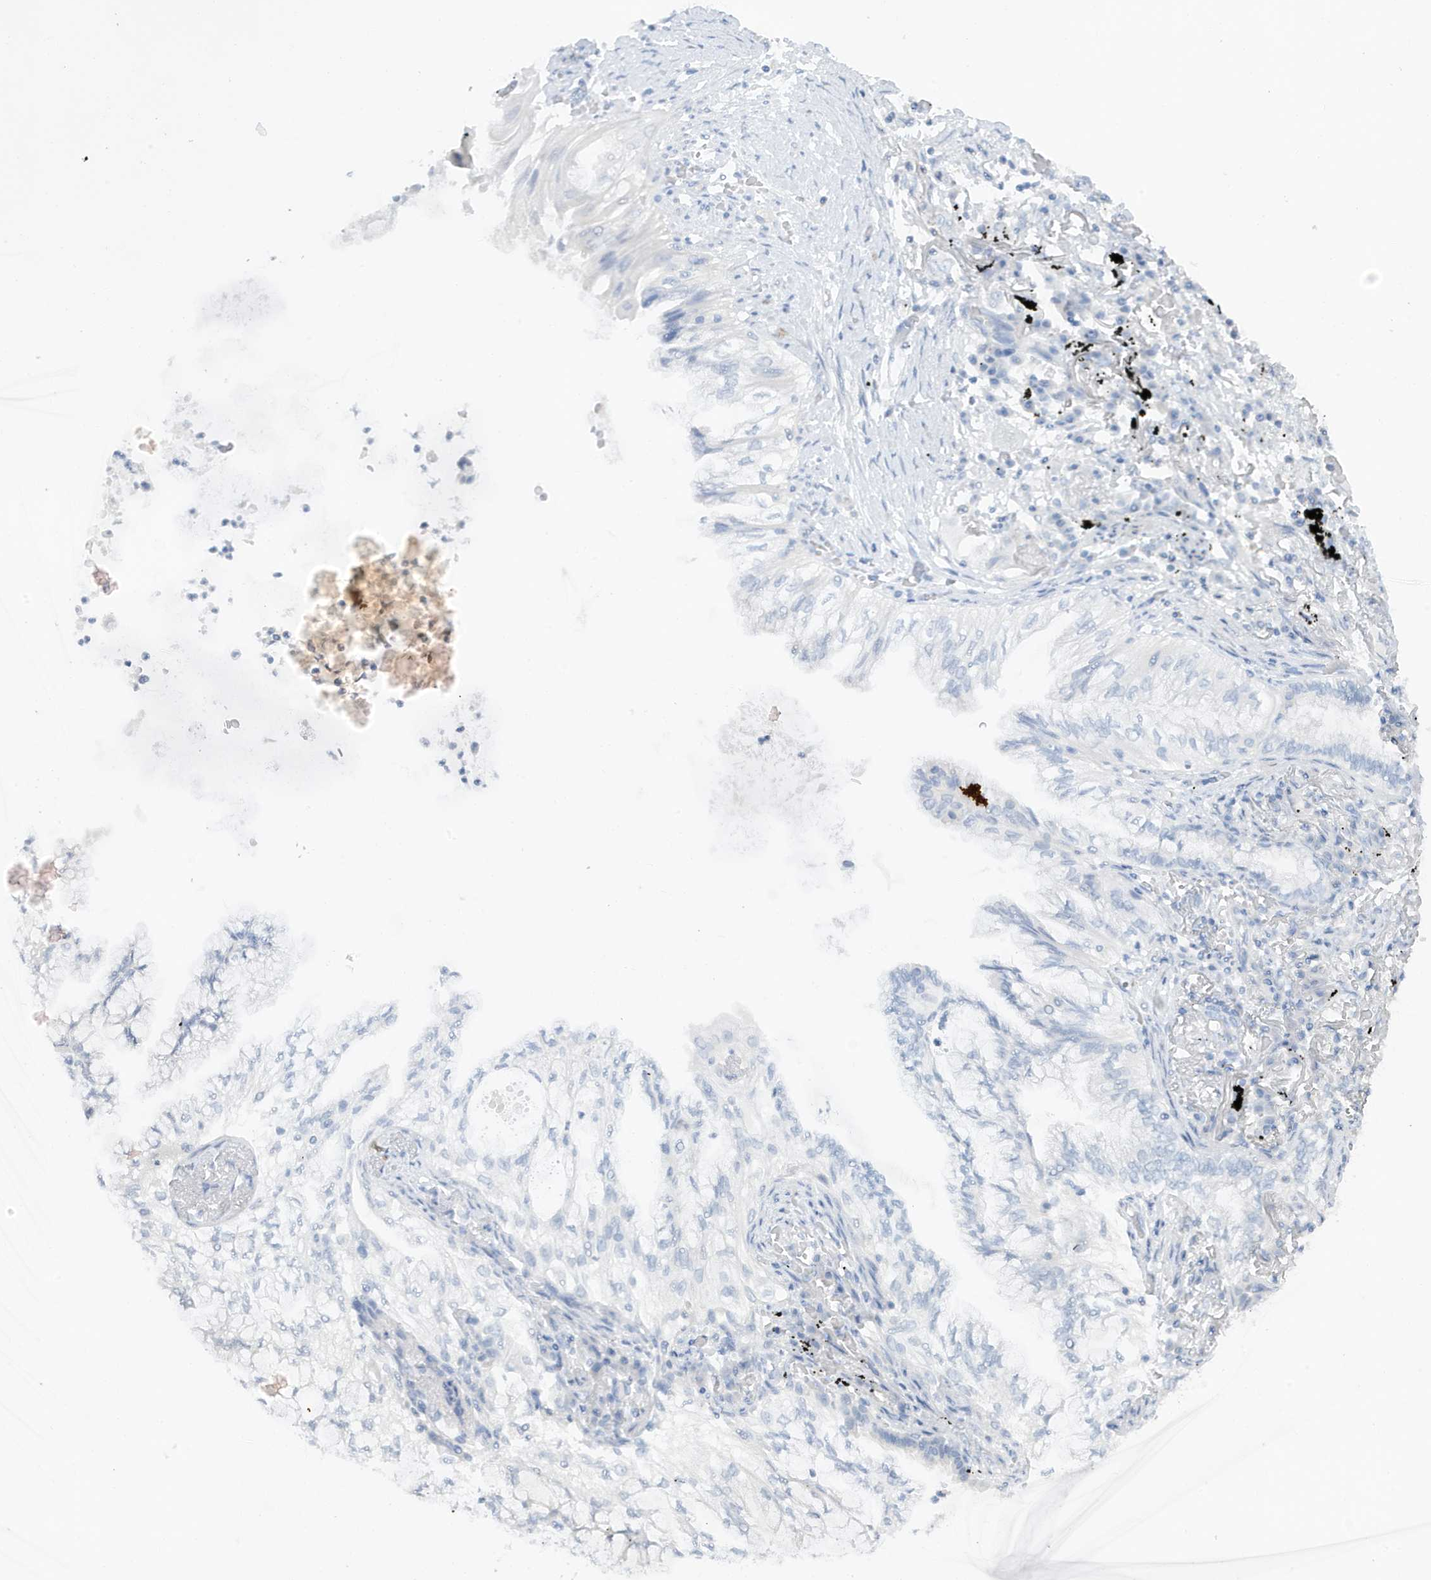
{"staining": {"intensity": "negative", "quantity": "none", "location": "none"}, "tissue": "lung cancer", "cell_type": "Tumor cells", "image_type": "cancer", "snomed": [{"axis": "morphology", "description": "Adenocarcinoma, NOS"}, {"axis": "topography", "description": "Lung"}], "caption": "High magnification brightfield microscopy of lung cancer stained with DAB (brown) and counterstained with hematoxylin (blue): tumor cells show no significant expression.", "gene": "PHACTR2", "patient": {"sex": "female", "age": 70}}